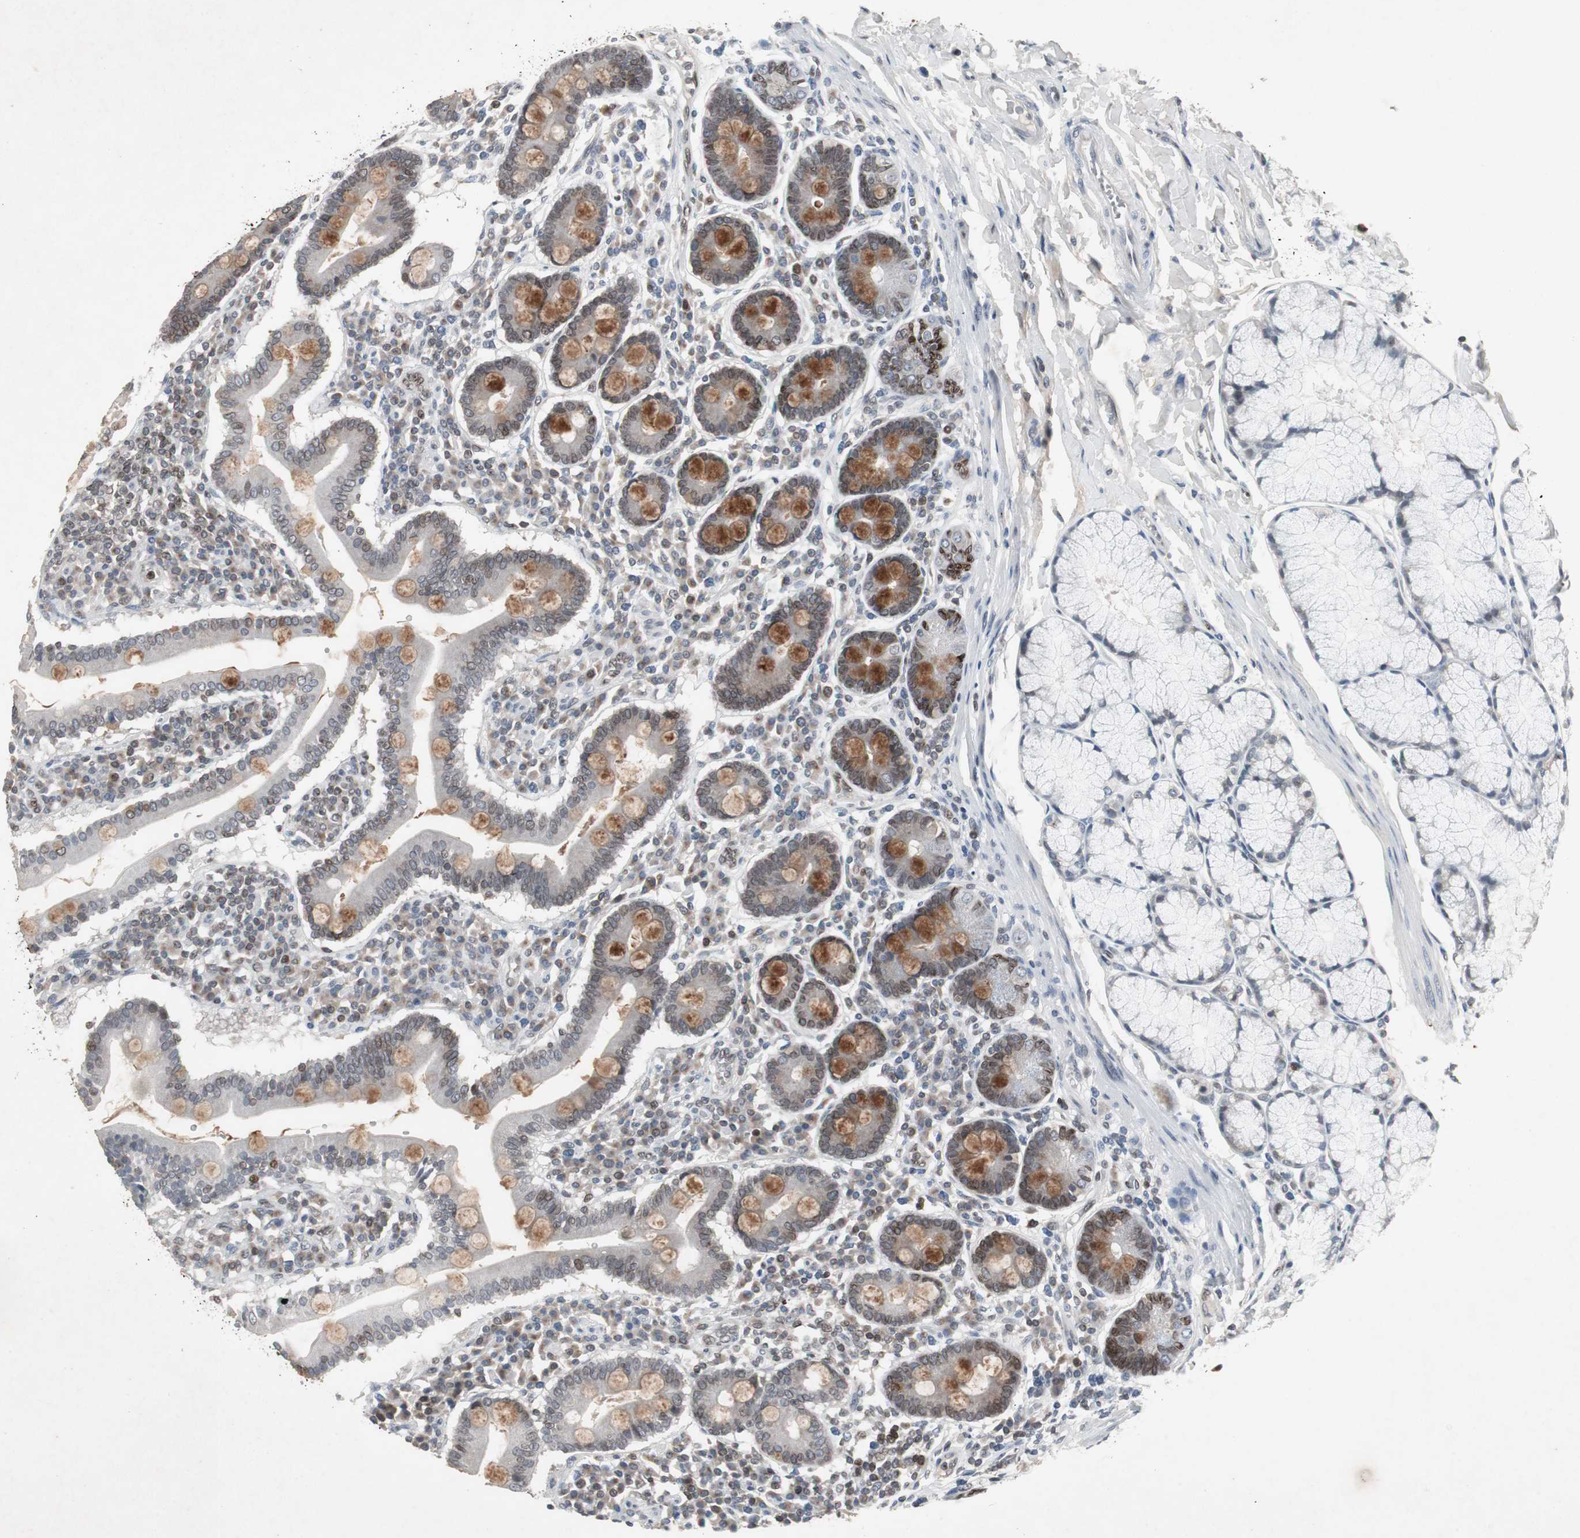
{"staining": {"intensity": "moderate", "quantity": "25%-75%", "location": "cytoplasmic/membranous"}, "tissue": "duodenum", "cell_type": "Glandular cells", "image_type": "normal", "snomed": [{"axis": "morphology", "description": "Normal tissue, NOS"}, {"axis": "topography", "description": "Duodenum"}], "caption": "An IHC histopathology image of normal tissue is shown. Protein staining in brown highlights moderate cytoplasmic/membranous positivity in duodenum within glandular cells.", "gene": "ZNF396", "patient": {"sex": "male", "age": 50}}